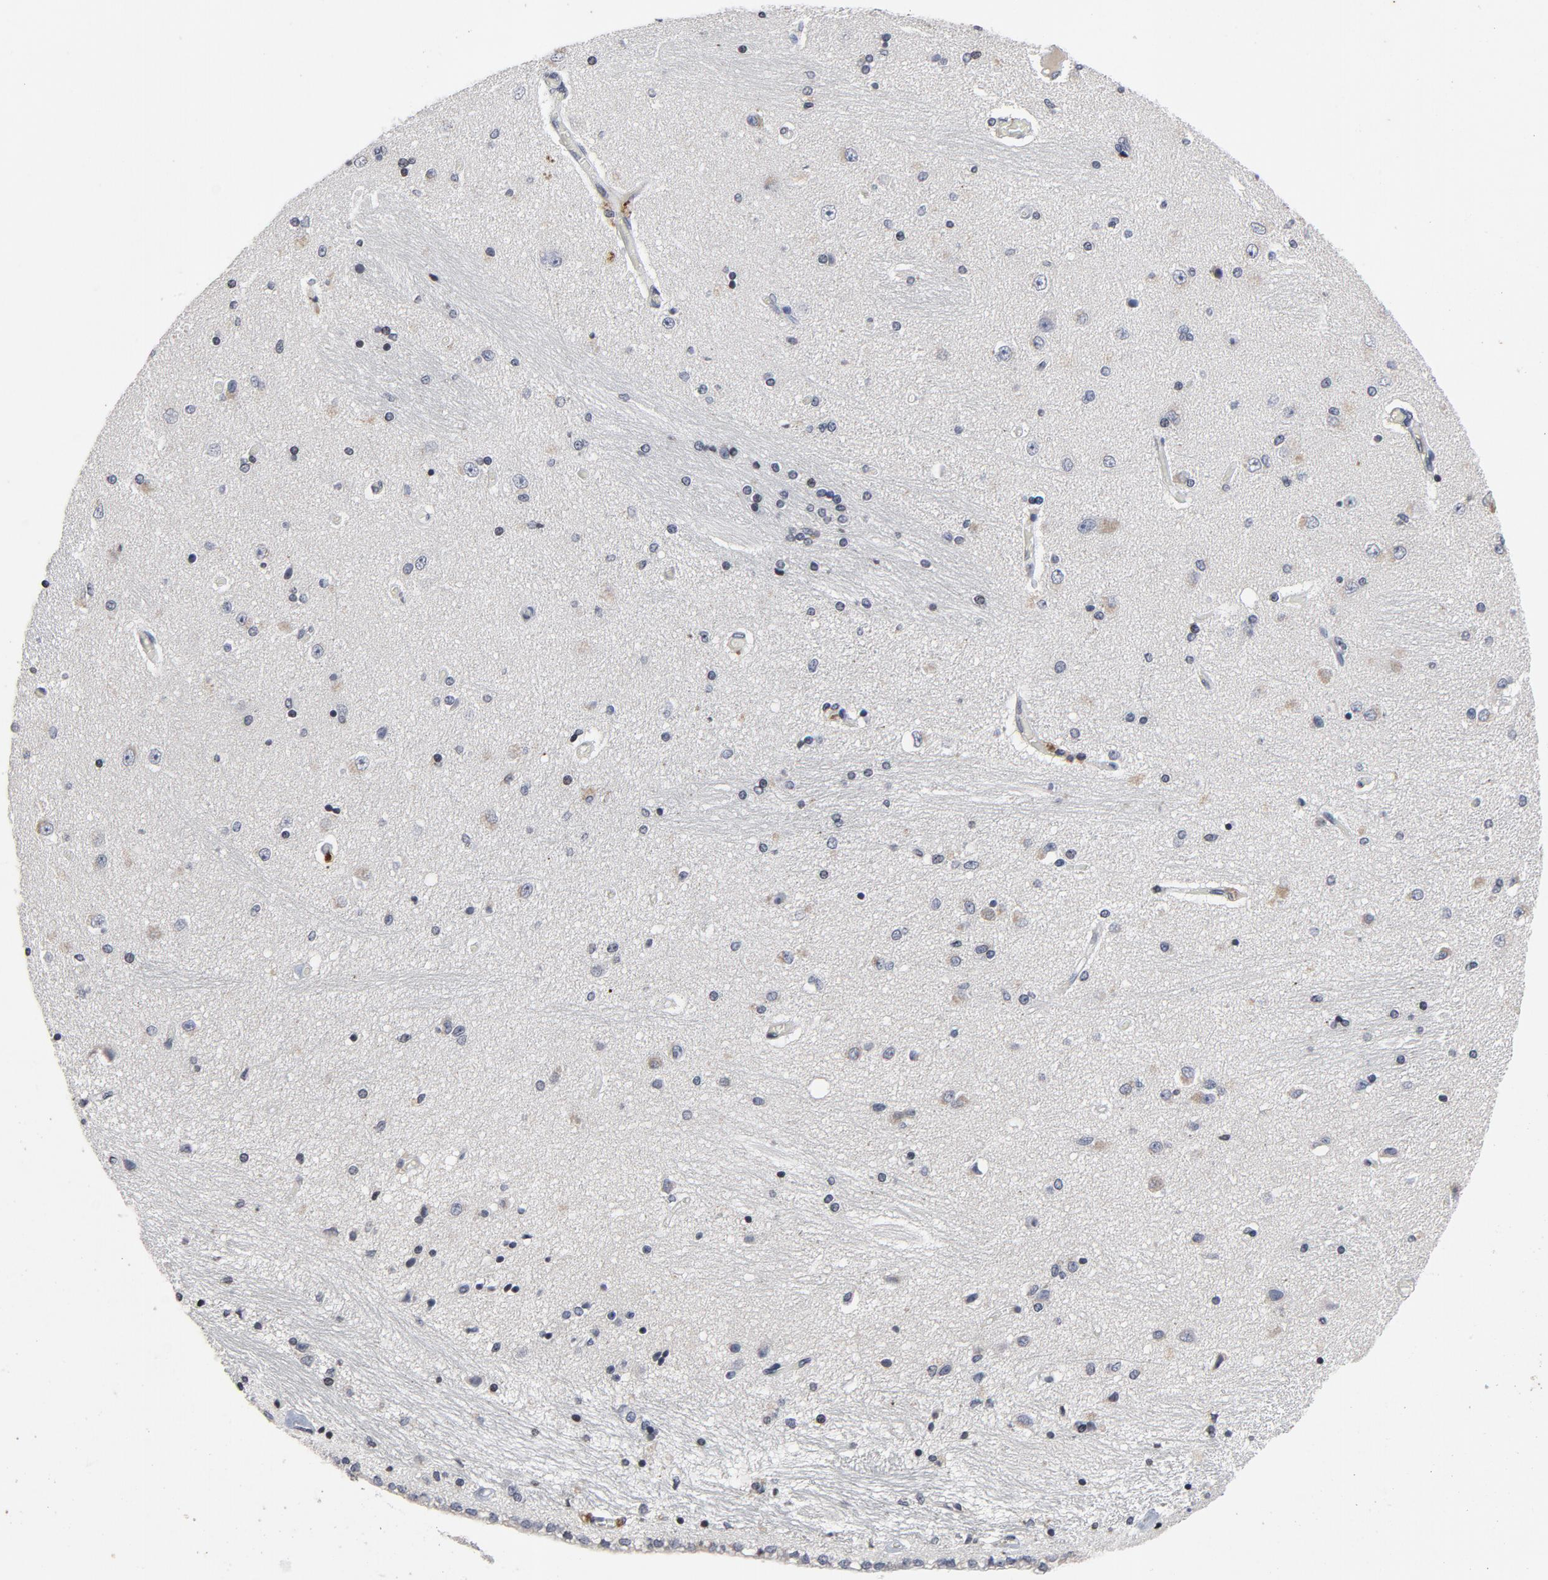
{"staining": {"intensity": "negative", "quantity": "none", "location": "none"}, "tissue": "hippocampus", "cell_type": "Glial cells", "image_type": "normal", "snomed": [{"axis": "morphology", "description": "Normal tissue, NOS"}, {"axis": "topography", "description": "Hippocampus"}], "caption": "A micrograph of hippocampus stained for a protein demonstrates no brown staining in glial cells.", "gene": "TCL1A", "patient": {"sex": "female", "age": 54}}